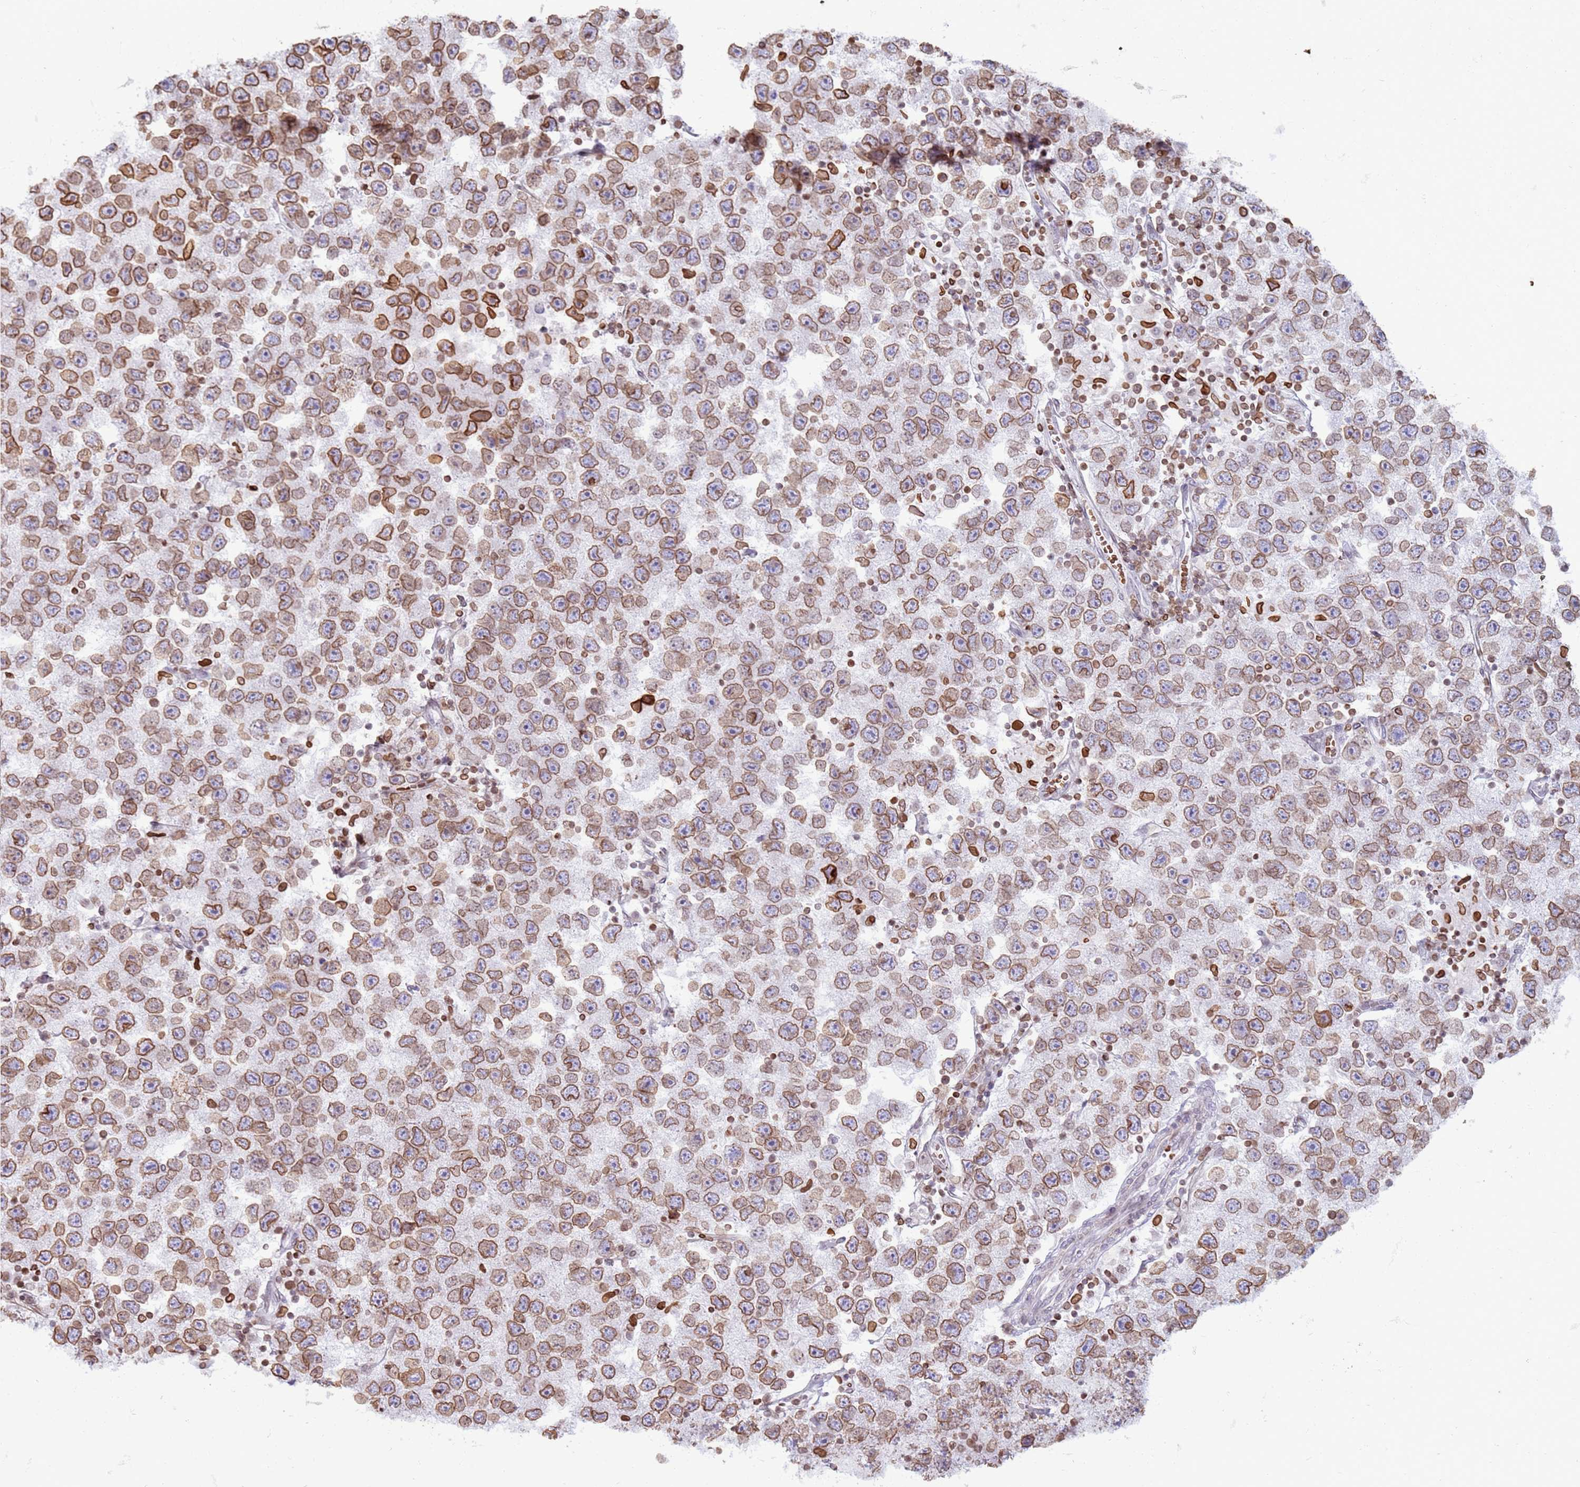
{"staining": {"intensity": "moderate", "quantity": ">75%", "location": "cytoplasmic/membranous,nuclear"}, "tissue": "testis cancer", "cell_type": "Tumor cells", "image_type": "cancer", "snomed": [{"axis": "morphology", "description": "Seminoma, NOS"}, {"axis": "topography", "description": "Testis"}], "caption": "Human testis seminoma stained for a protein (brown) demonstrates moderate cytoplasmic/membranous and nuclear positive expression in about >75% of tumor cells.", "gene": "METTL25B", "patient": {"sex": "male", "age": 26}}